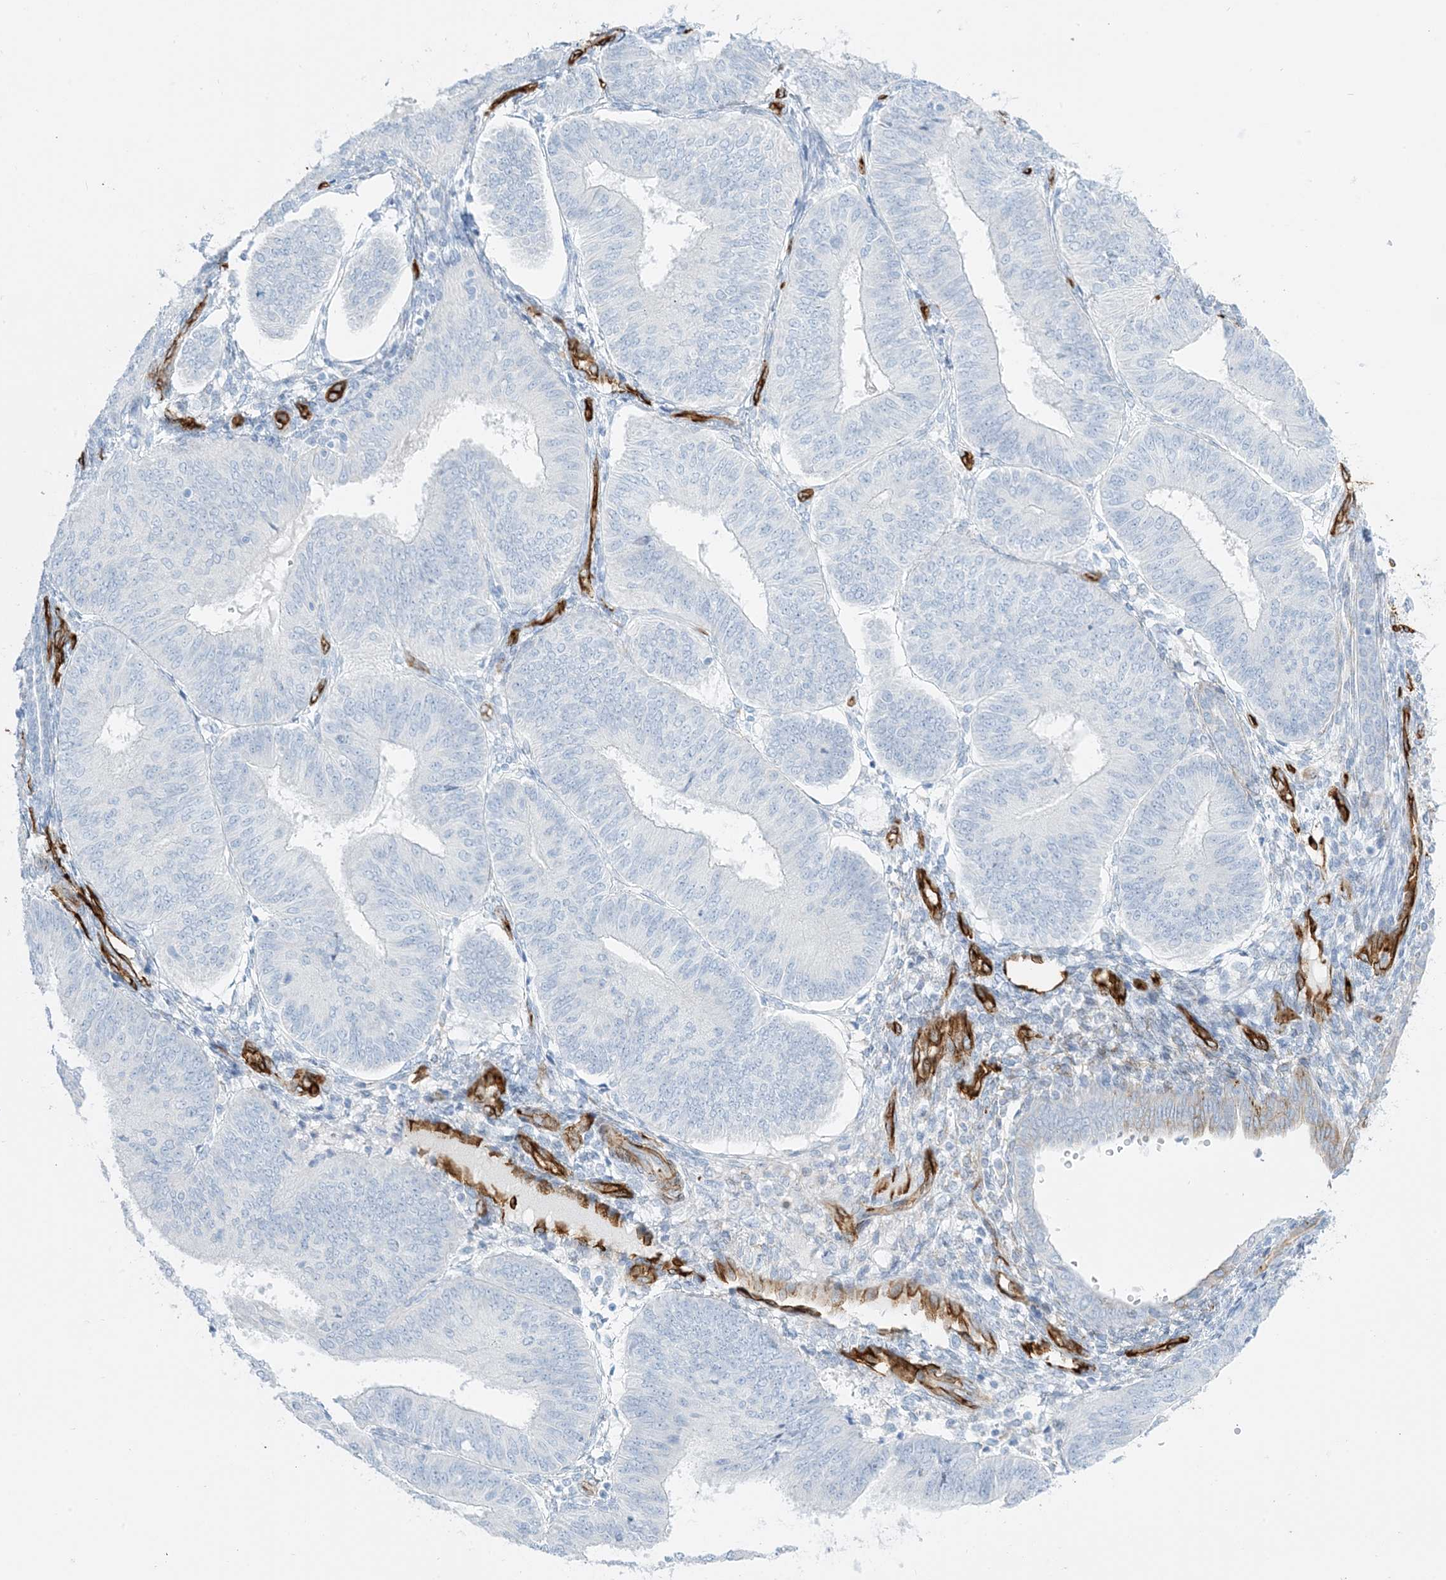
{"staining": {"intensity": "negative", "quantity": "none", "location": "none"}, "tissue": "endometrial cancer", "cell_type": "Tumor cells", "image_type": "cancer", "snomed": [{"axis": "morphology", "description": "Adenocarcinoma, NOS"}, {"axis": "topography", "description": "Endometrium"}], "caption": "Image shows no significant protein staining in tumor cells of endometrial cancer (adenocarcinoma).", "gene": "EPS8L3", "patient": {"sex": "female", "age": 58}}